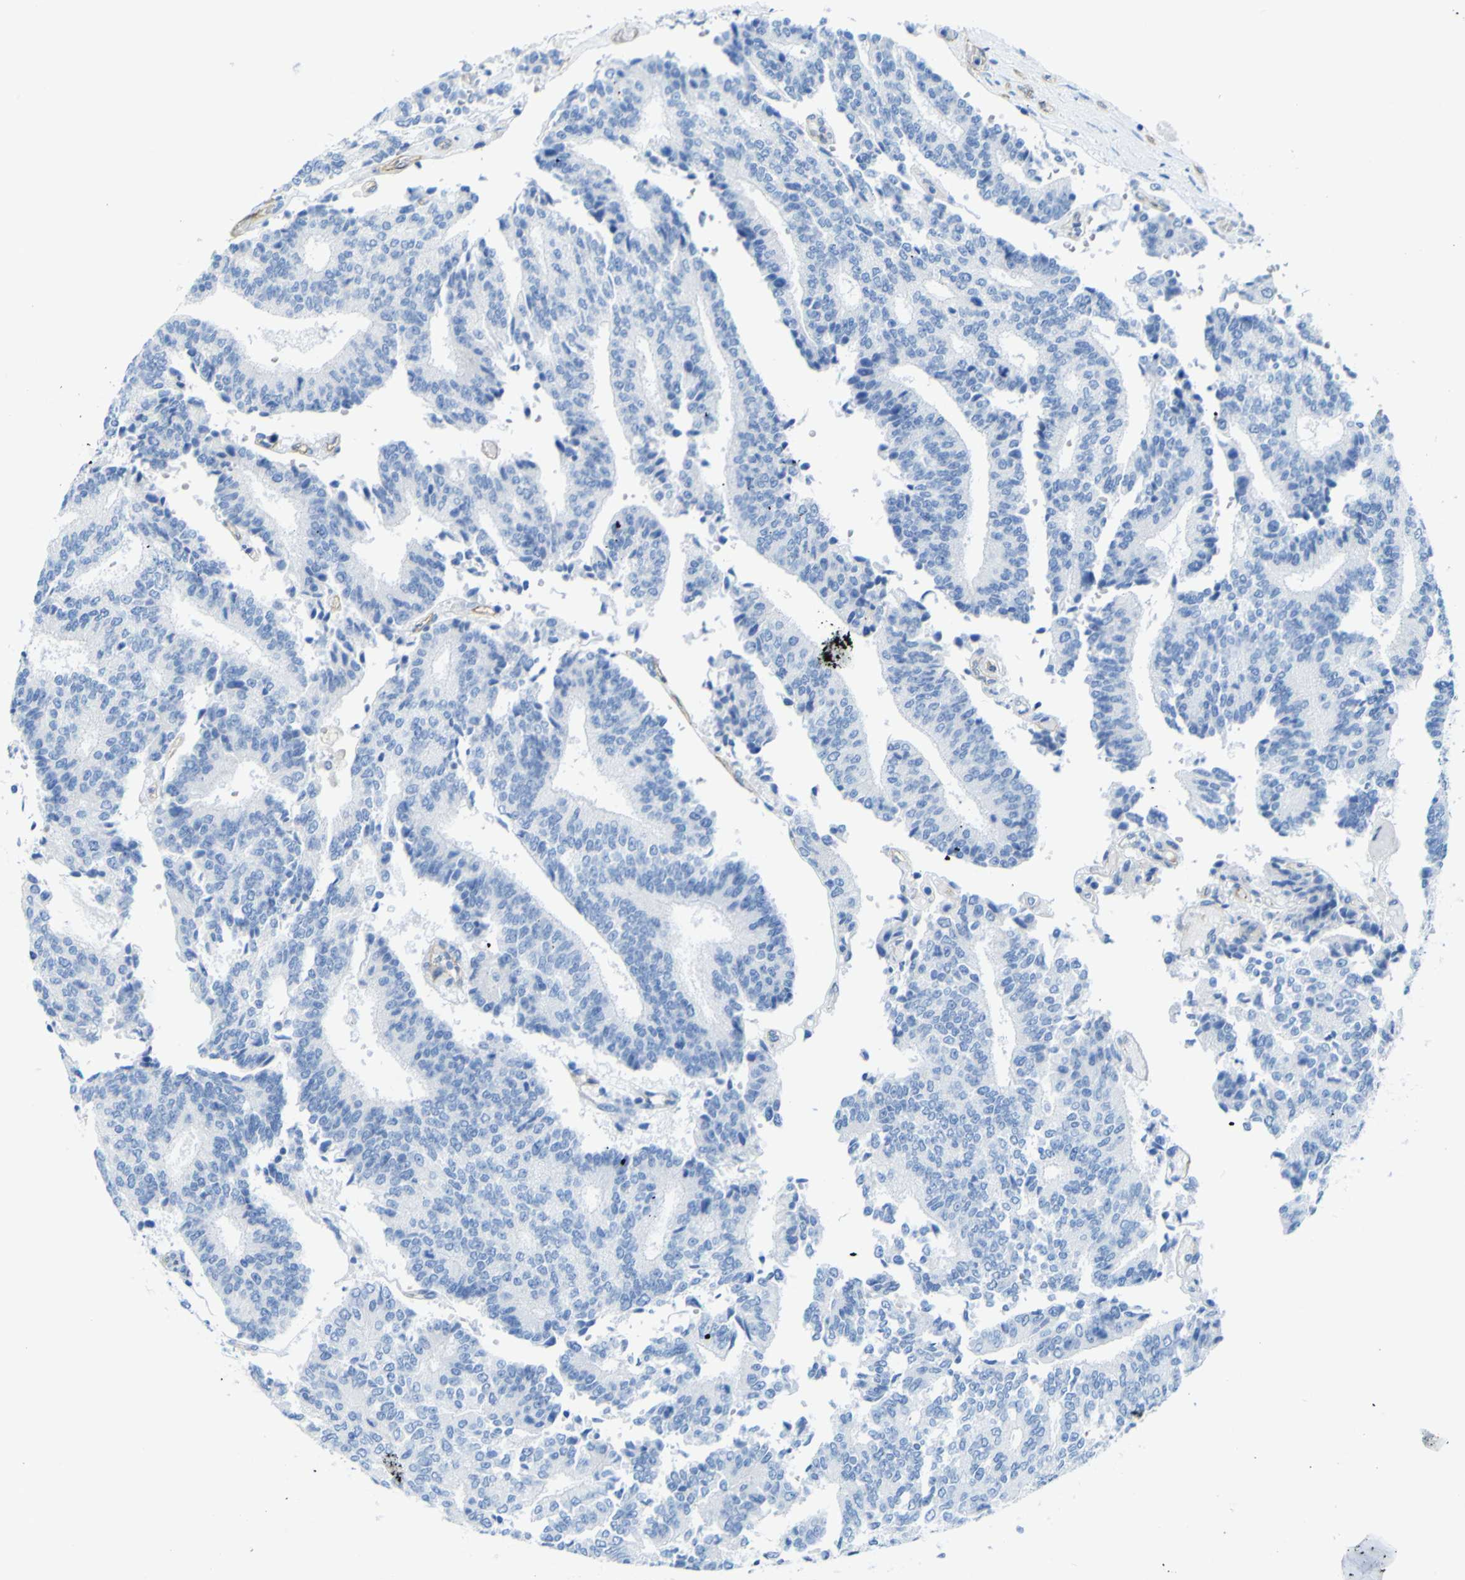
{"staining": {"intensity": "negative", "quantity": "none", "location": "none"}, "tissue": "prostate cancer", "cell_type": "Tumor cells", "image_type": "cancer", "snomed": [{"axis": "morphology", "description": "Normal tissue, NOS"}, {"axis": "morphology", "description": "Adenocarcinoma, High grade"}, {"axis": "topography", "description": "Prostate"}, {"axis": "topography", "description": "Seminal veicle"}], "caption": "There is no significant staining in tumor cells of prostate cancer (high-grade adenocarcinoma).", "gene": "CD93", "patient": {"sex": "male", "age": 55}}